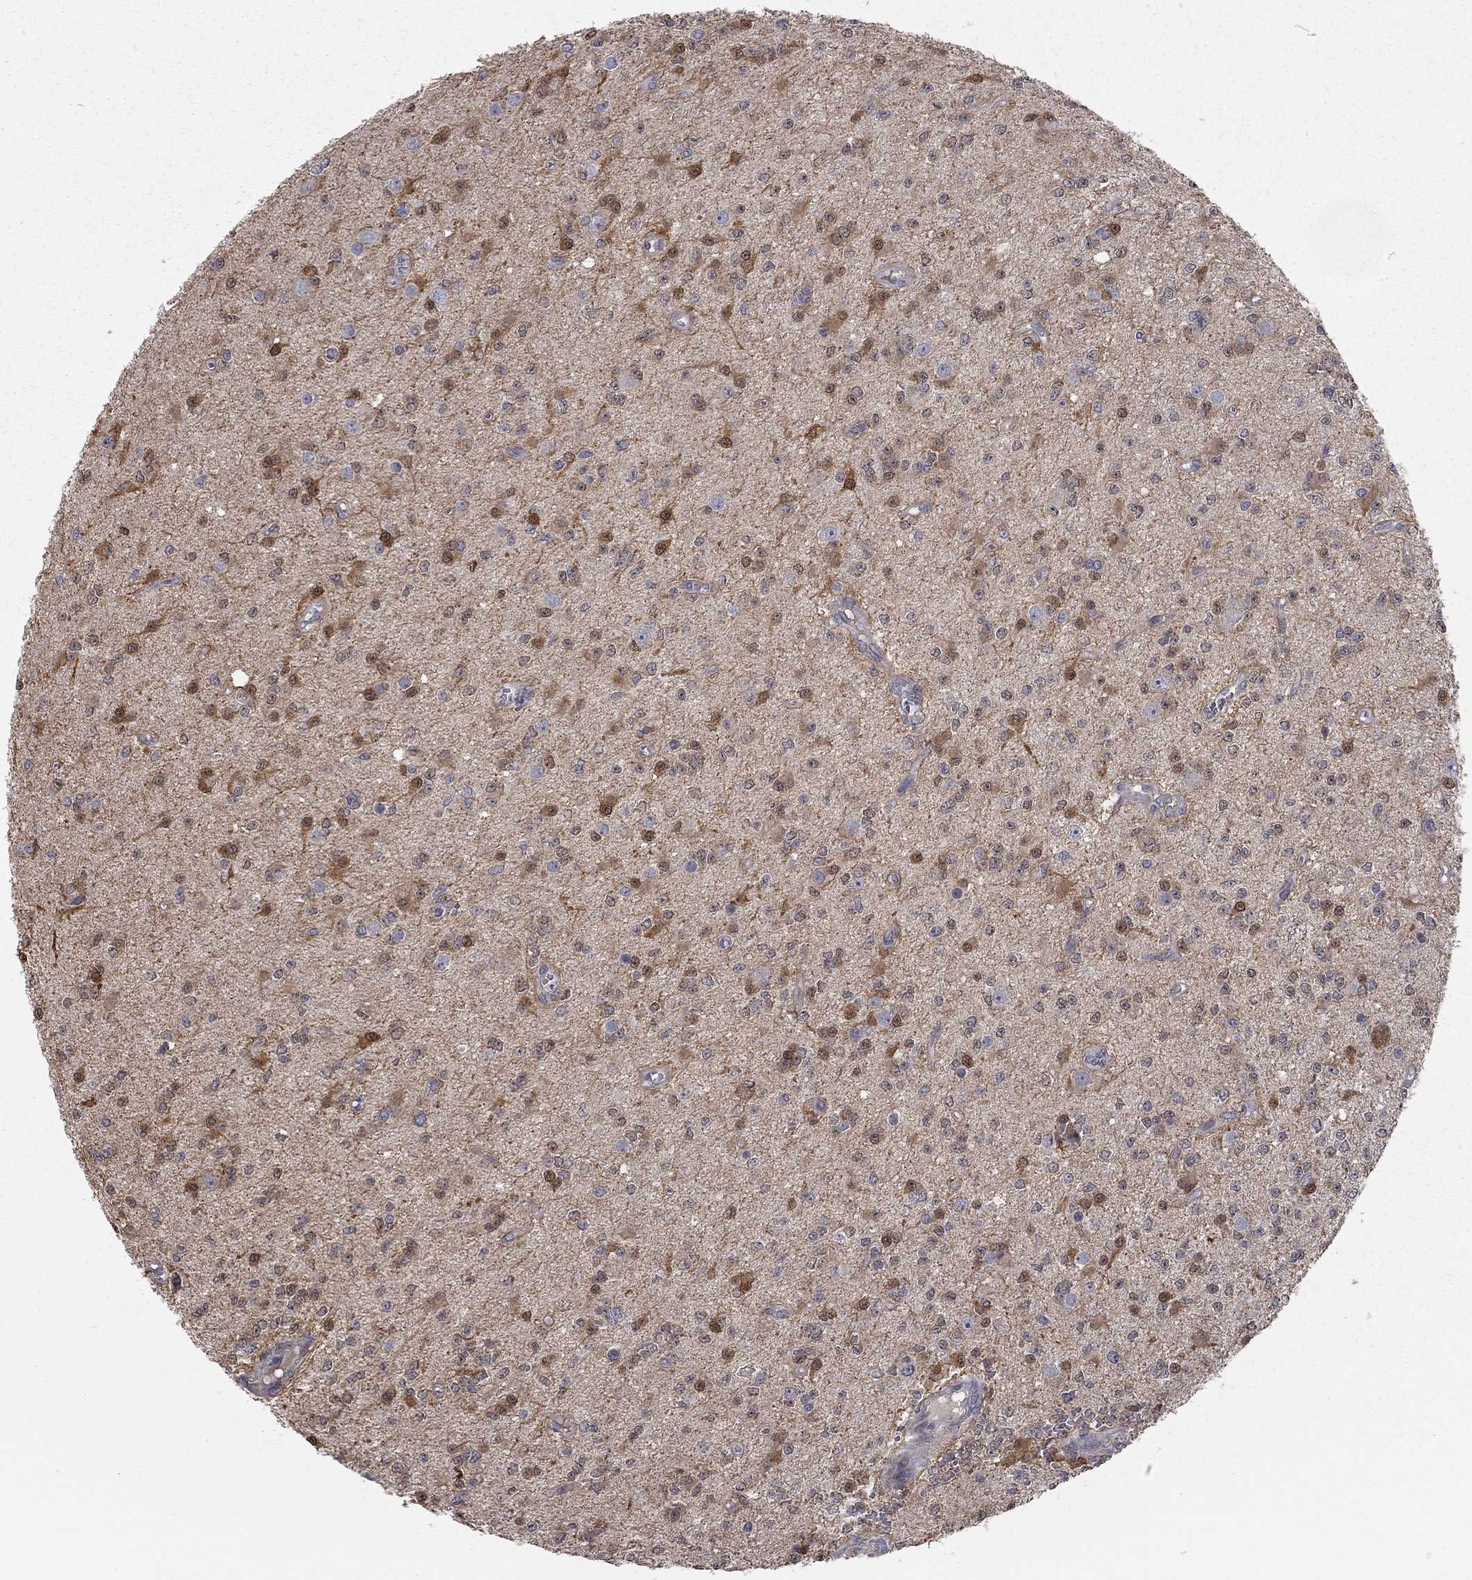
{"staining": {"intensity": "strong", "quantity": "<25%", "location": "cytoplasmic/membranous,nuclear"}, "tissue": "glioma", "cell_type": "Tumor cells", "image_type": "cancer", "snomed": [{"axis": "morphology", "description": "Glioma, malignant, Low grade"}, {"axis": "topography", "description": "Brain"}], "caption": "Protein staining demonstrates strong cytoplasmic/membranous and nuclear staining in approximately <25% of tumor cells in malignant glioma (low-grade).", "gene": "CFAP161", "patient": {"sex": "female", "age": 45}}